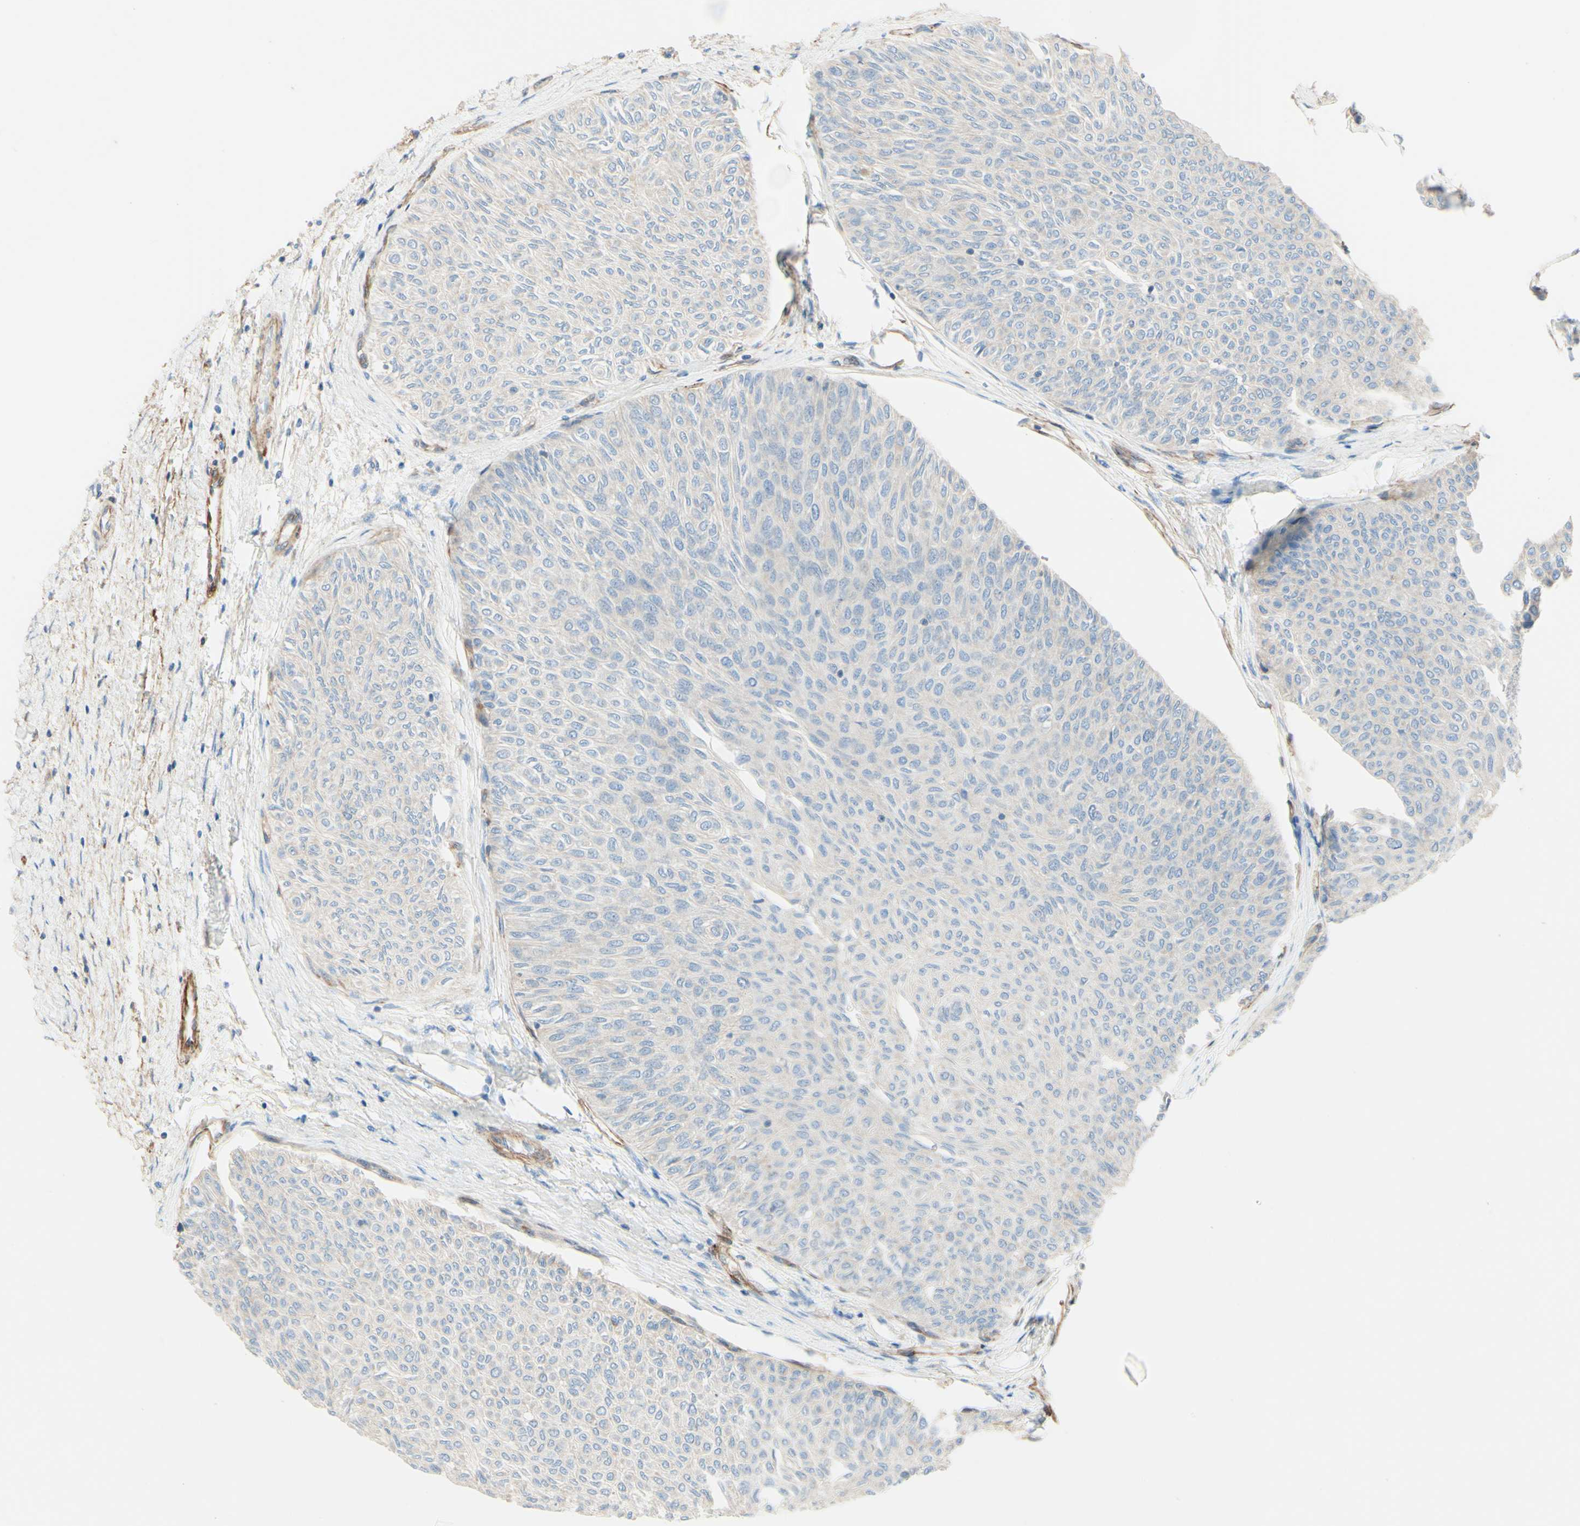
{"staining": {"intensity": "negative", "quantity": "none", "location": "none"}, "tissue": "urothelial cancer", "cell_type": "Tumor cells", "image_type": "cancer", "snomed": [{"axis": "morphology", "description": "Urothelial carcinoma, Low grade"}, {"axis": "topography", "description": "Urinary bladder"}], "caption": "A micrograph of urothelial cancer stained for a protein displays no brown staining in tumor cells.", "gene": "ENDOD1", "patient": {"sex": "male", "age": 78}}